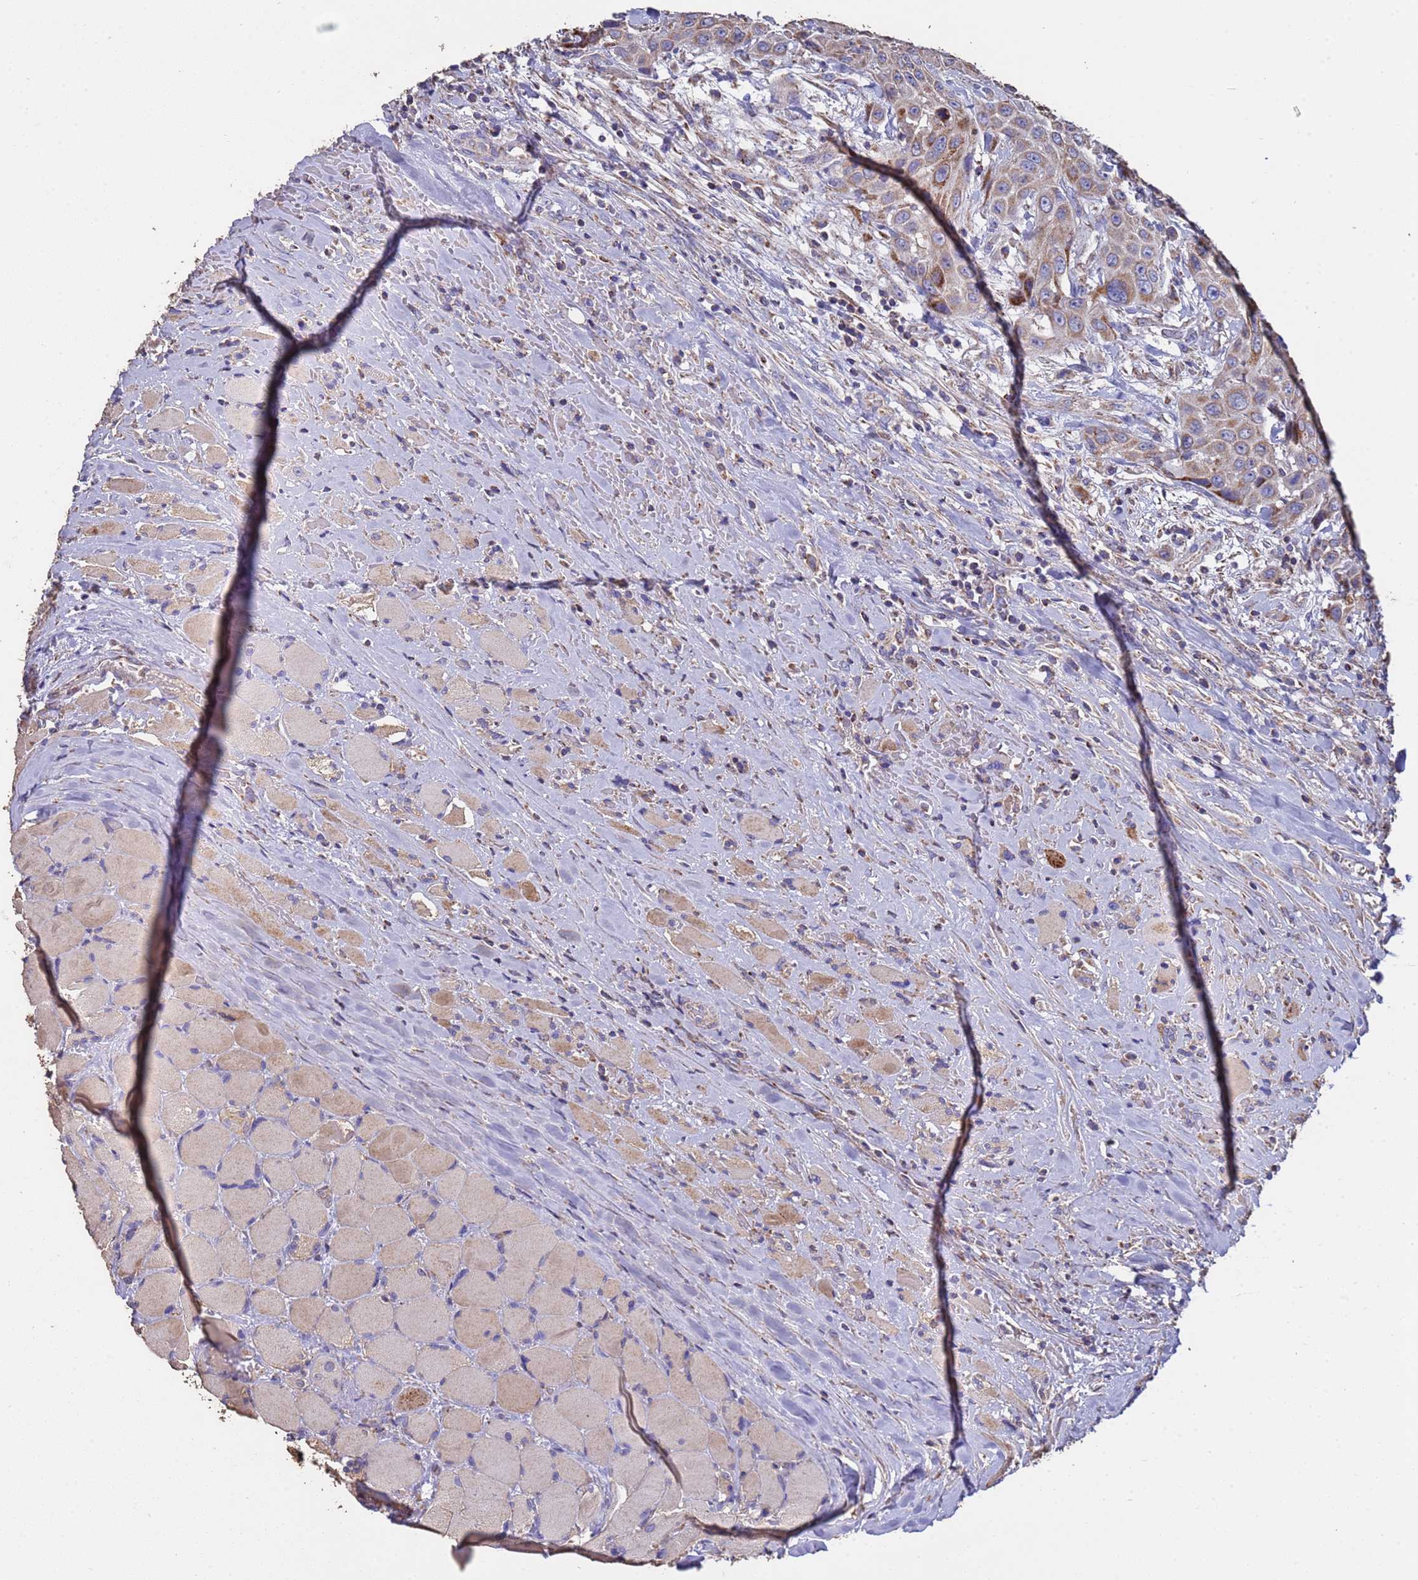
{"staining": {"intensity": "moderate", "quantity": ">75%", "location": "cytoplasmic/membranous"}, "tissue": "head and neck cancer", "cell_type": "Tumor cells", "image_type": "cancer", "snomed": [{"axis": "morphology", "description": "Squamous cell carcinoma, NOS"}, {"axis": "topography", "description": "Head-Neck"}], "caption": "About >75% of tumor cells in human head and neck cancer reveal moderate cytoplasmic/membranous protein expression as visualized by brown immunohistochemical staining.", "gene": "ZNFX1", "patient": {"sex": "male", "age": 81}}